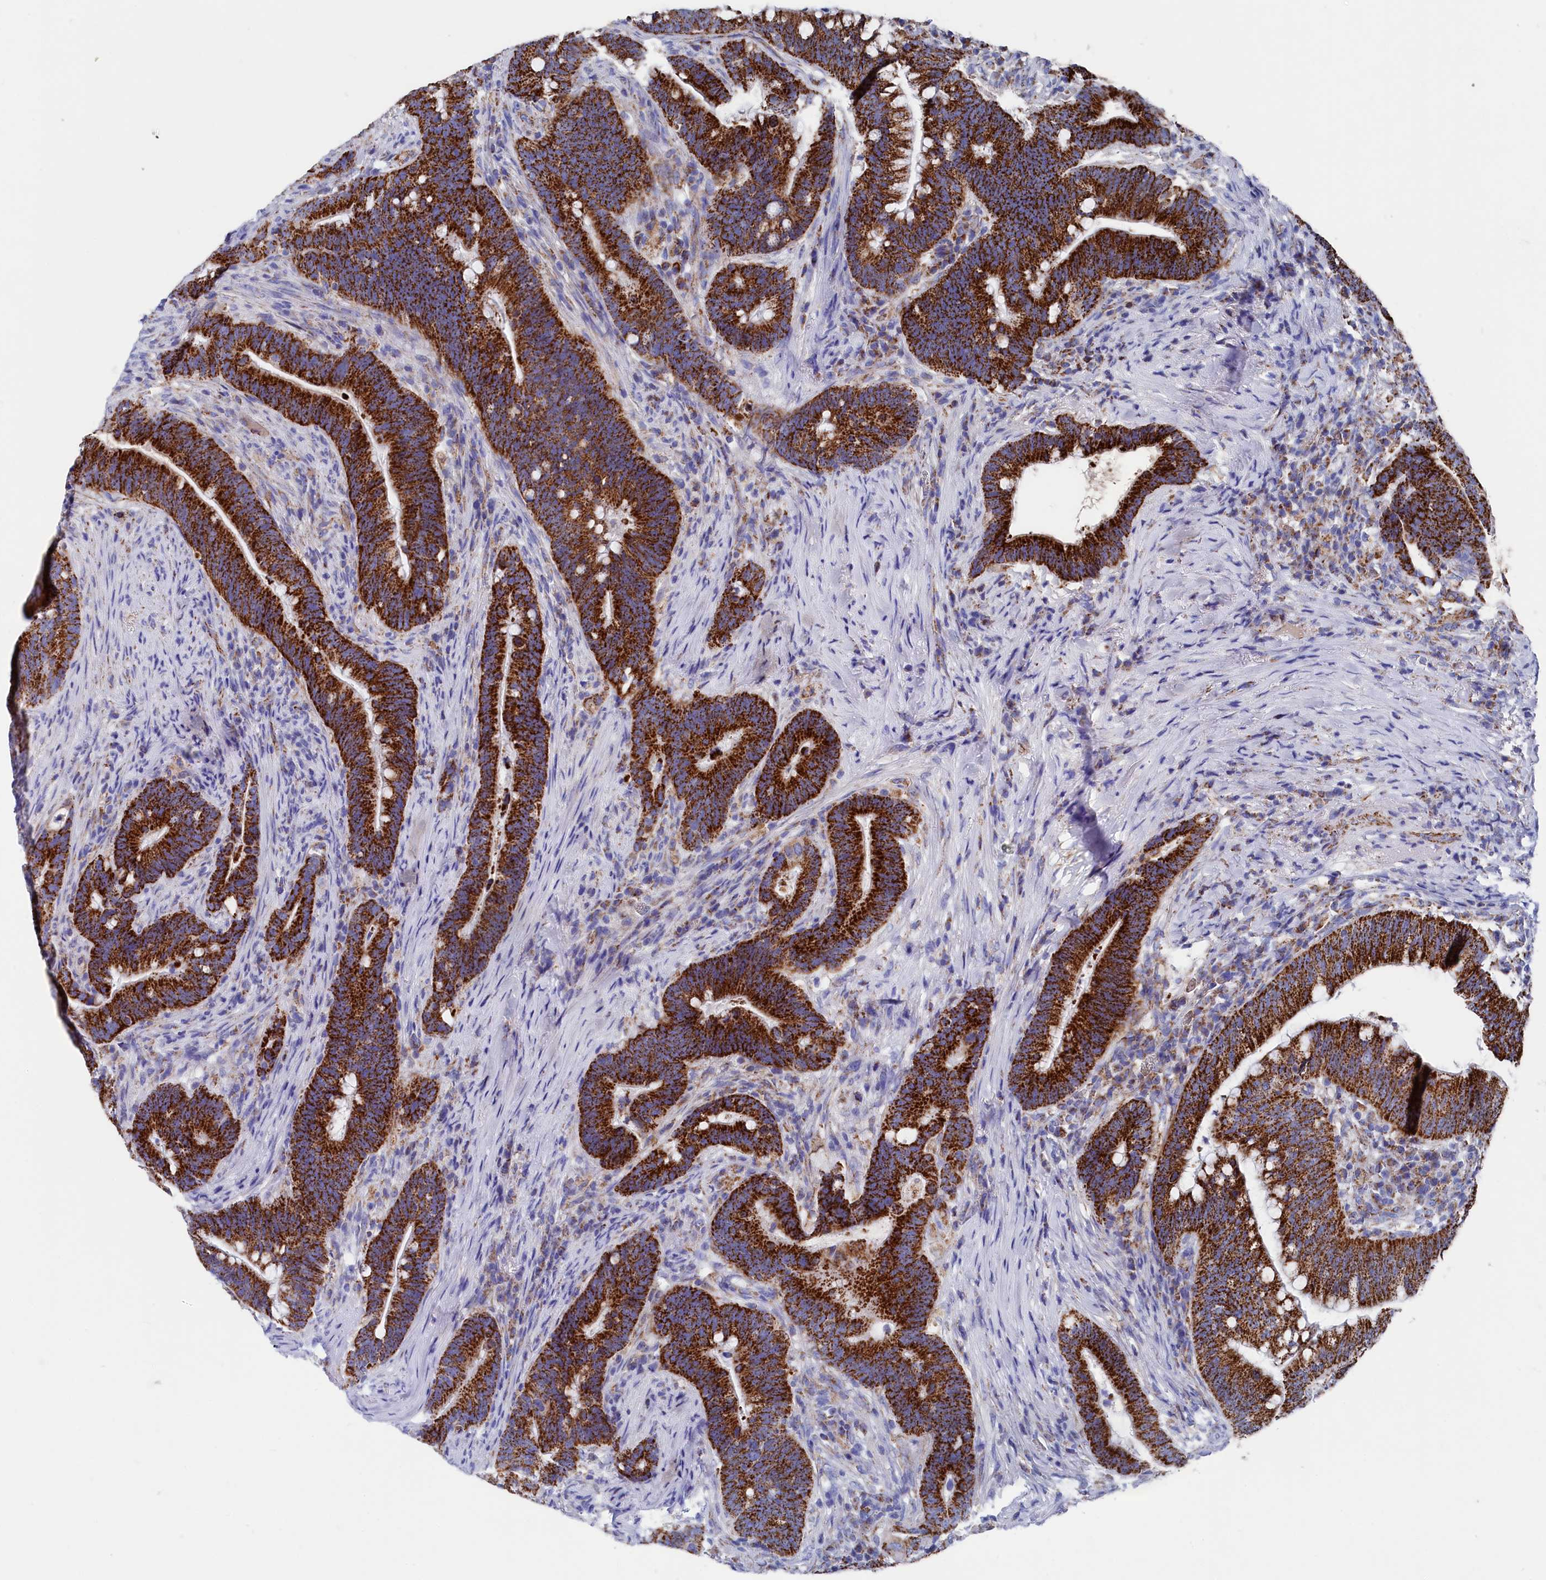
{"staining": {"intensity": "strong", "quantity": ">75%", "location": "cytoplasmic/membranous"}, "tissue": "colorectal cancer", "cell_type": "Tumor cells", "image_type": "cancer", "snomed": [{"axis": "morphology", "description": "Adenocarcinoma, NOS"}, {"axis": "topography", "description": "Colon"}], "caption": "A high-resolution image shows immunohistochemistry staining of adenocarcinoma (colorectal), which demonstrates strong cytoplasmic/membranous staining in approximately >75% of tumor cells. (IHC, brightfield microscopy, high magnification).", "gene": "MMAB", "patient": {"sex": "female", "age": 66}}